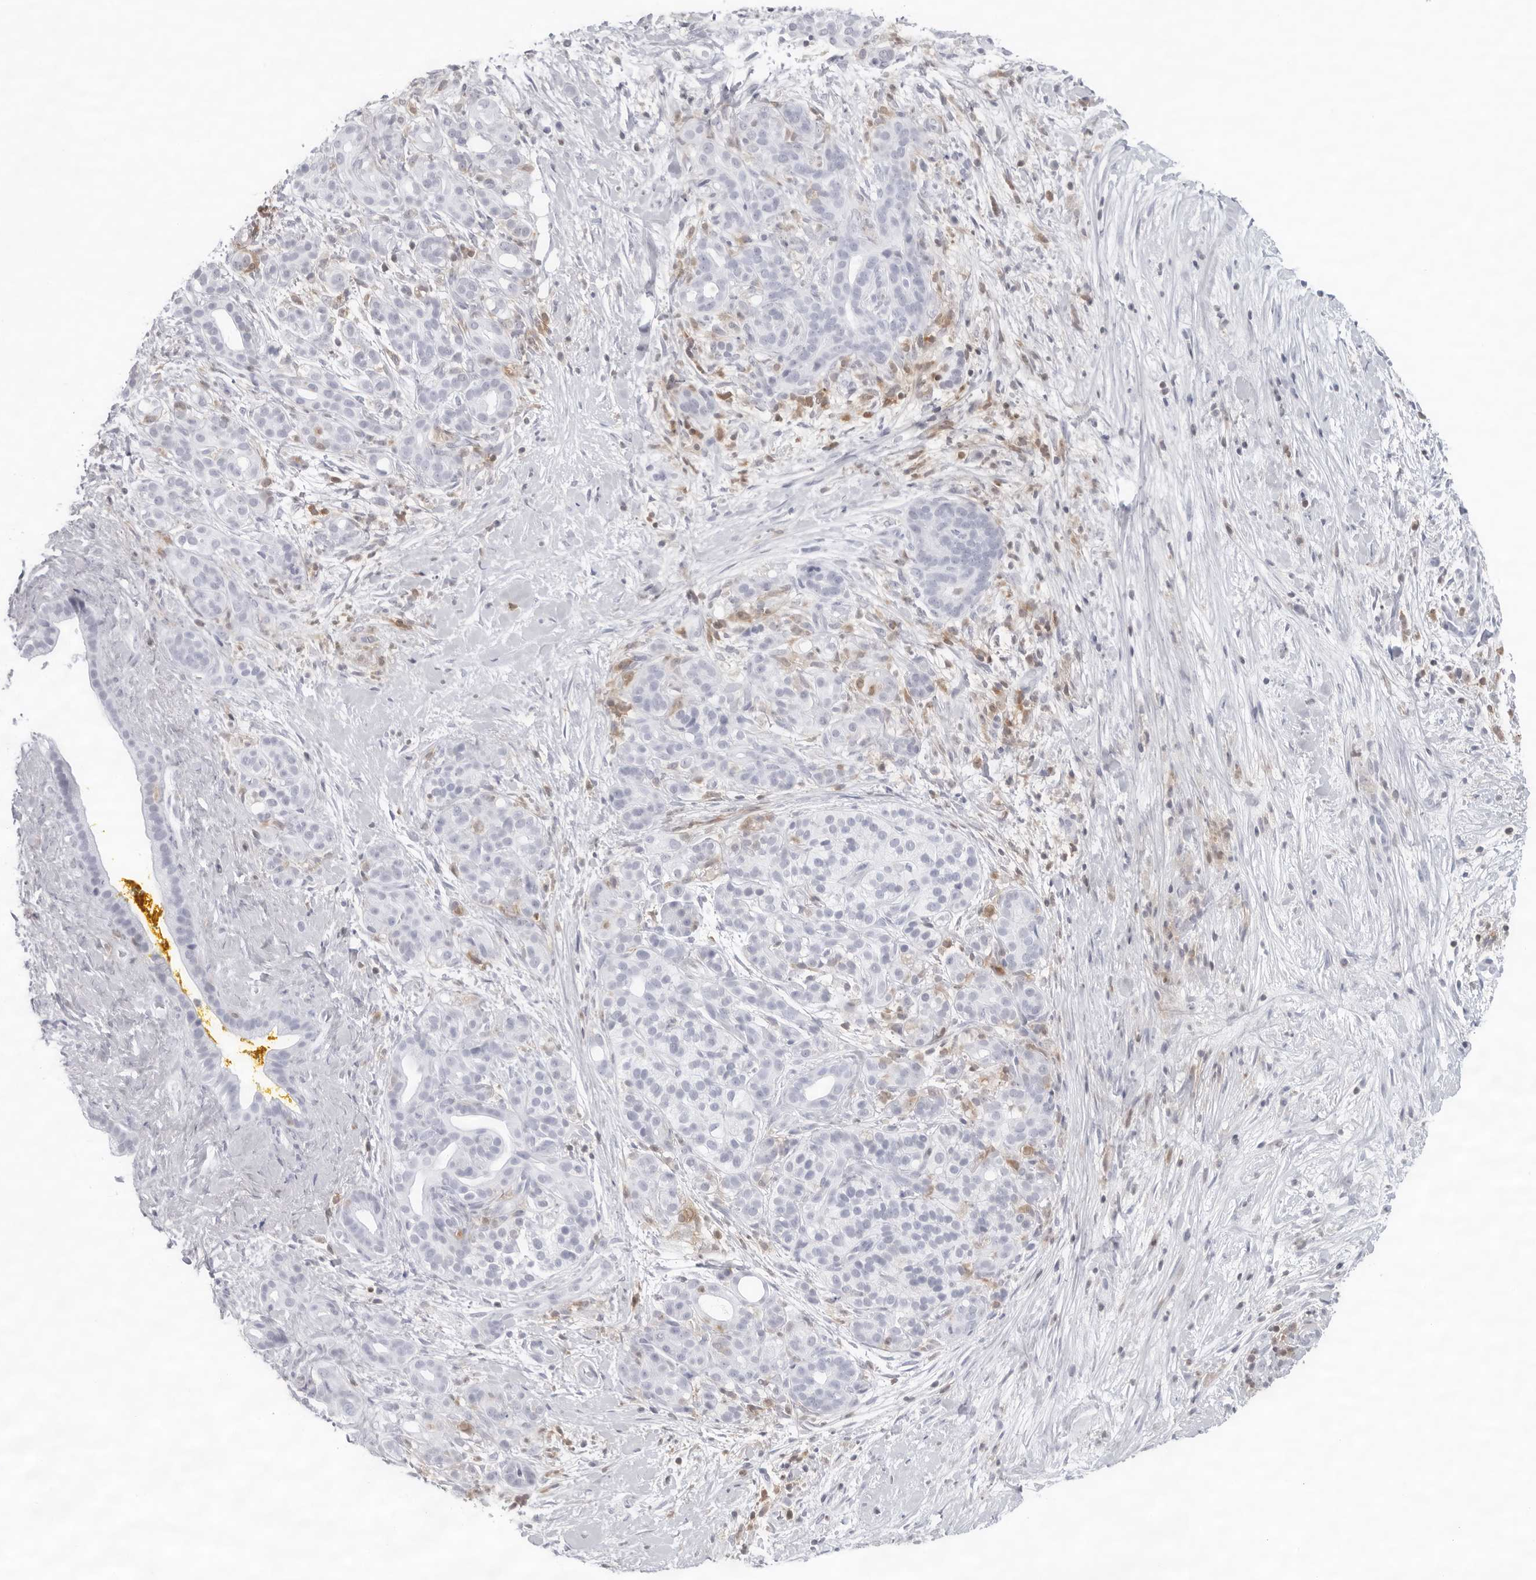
{"staining": {"intensity": "negative", "quantity": "none", "location": "none"}, "tissue": "pancreatic cancer", "cell_type": "Tumor cells", "image_type": "cancer", "snomed": [{"axis": "morphology", "description": "Adenocarcinoma, NOS"}, {"axis": "topography", "description": "Pancreas"}], "caption": "Immunohistochemistry (IHC) of pancreatic adenocarcinoma demonstrates no staining in tumor cells.", "gene": "FMNL1", "patient": {"sex": "male", "age": 58}}